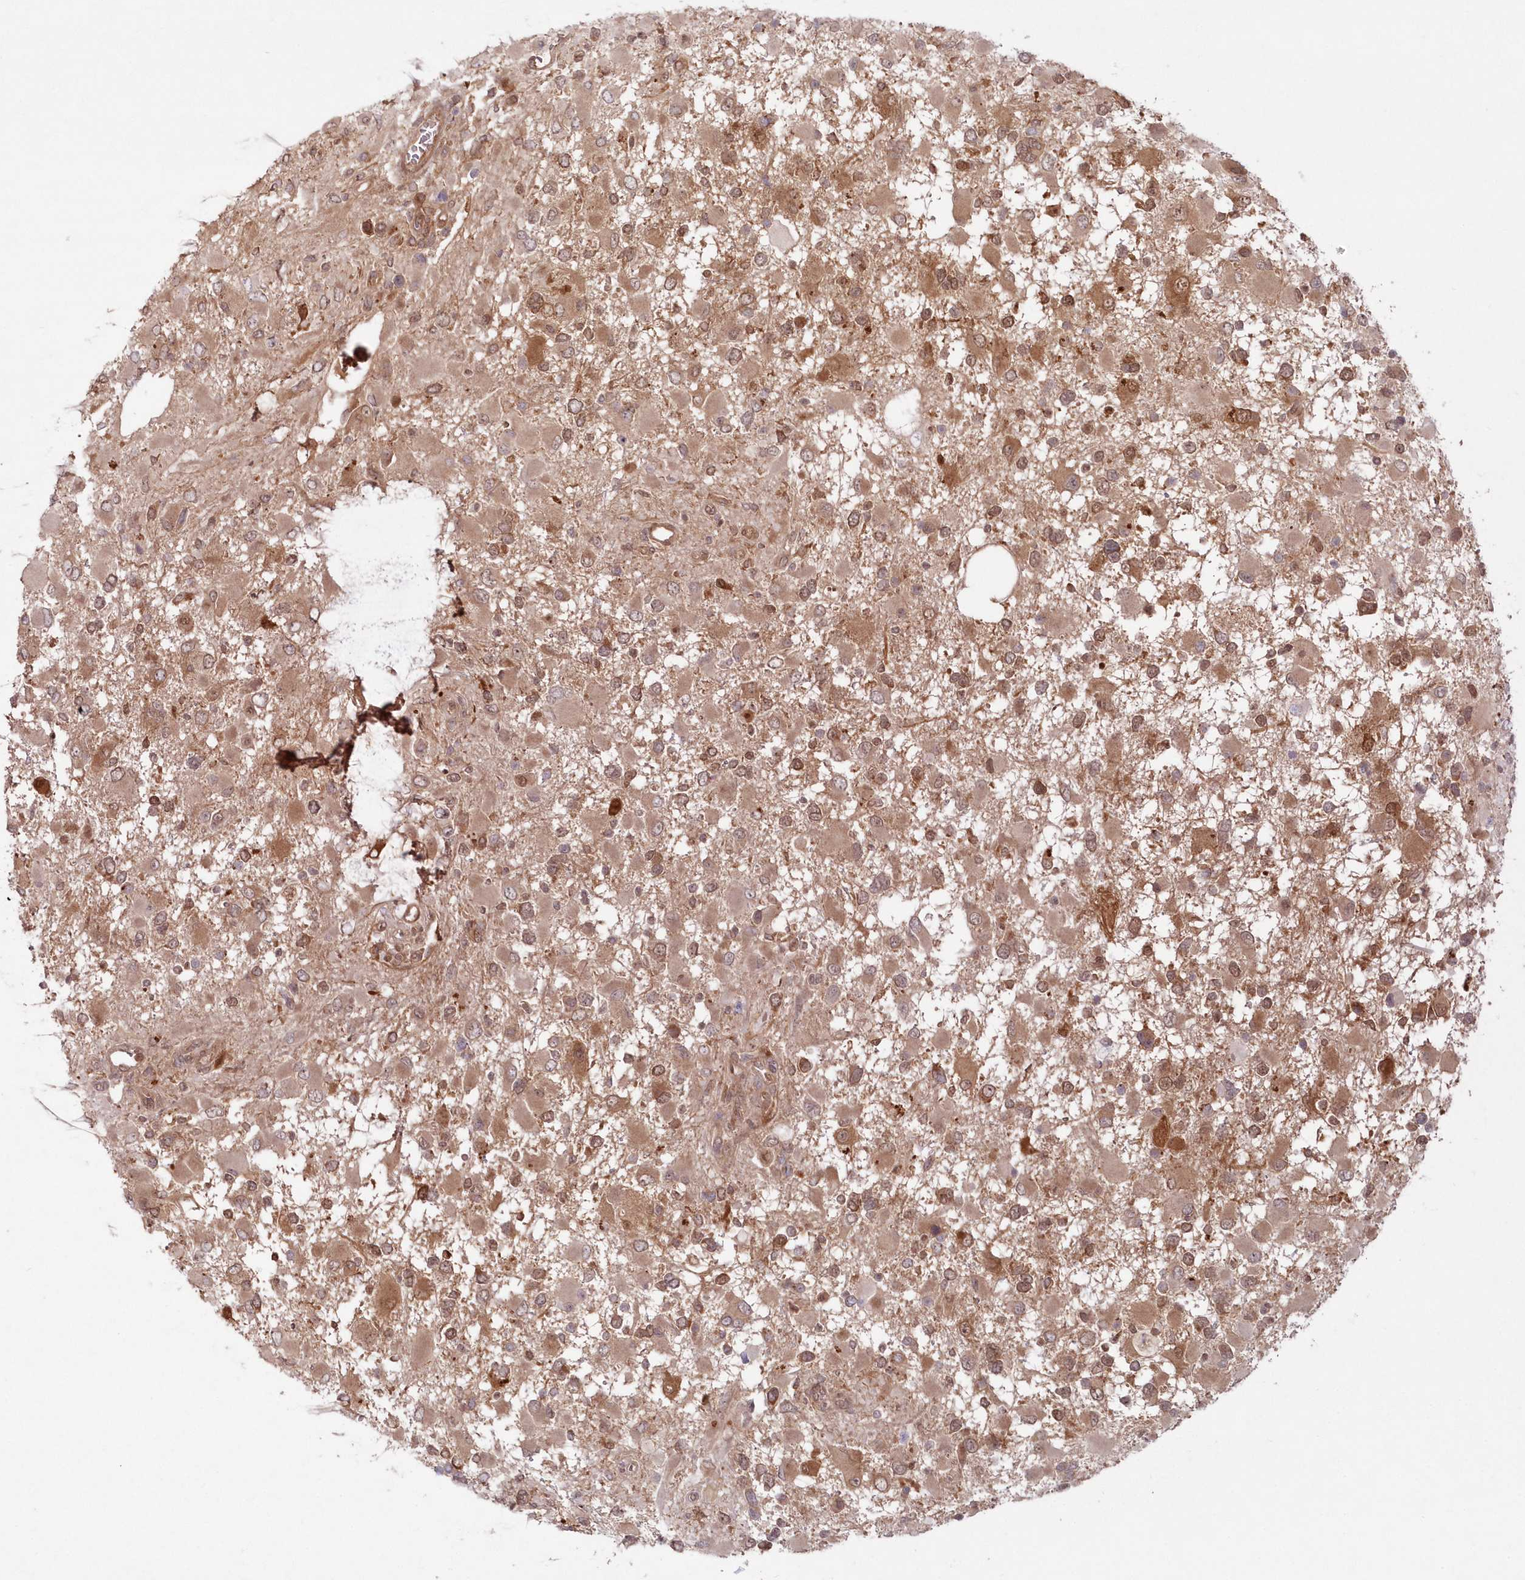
{"staining": {"intensity": "moderate", "quantity": "<25%", "location": "cytoplasmic/membranous,nuclear"}, "tissue": "glioma", "cell_type": "Tumor cells", "image_type": "cancer", "snomed": [{"axis": "morphology", "description": "Glioma, malignant, High grade"}, {"axis": "topography", "description": "Brain"}], "caption": "Immunohistochemical staining of malignant high-grade glioma displays low levels of moderate cytoplasmic/membranous and nuclear protein expression in approximately <25% of tumor cells. (DAB (3,3'-diaminobenzidine) IHC, brown staining for protein, blue staining for nuclei).", "gene": "GBE1", "patient": {"sex": "male", "age": 53}}